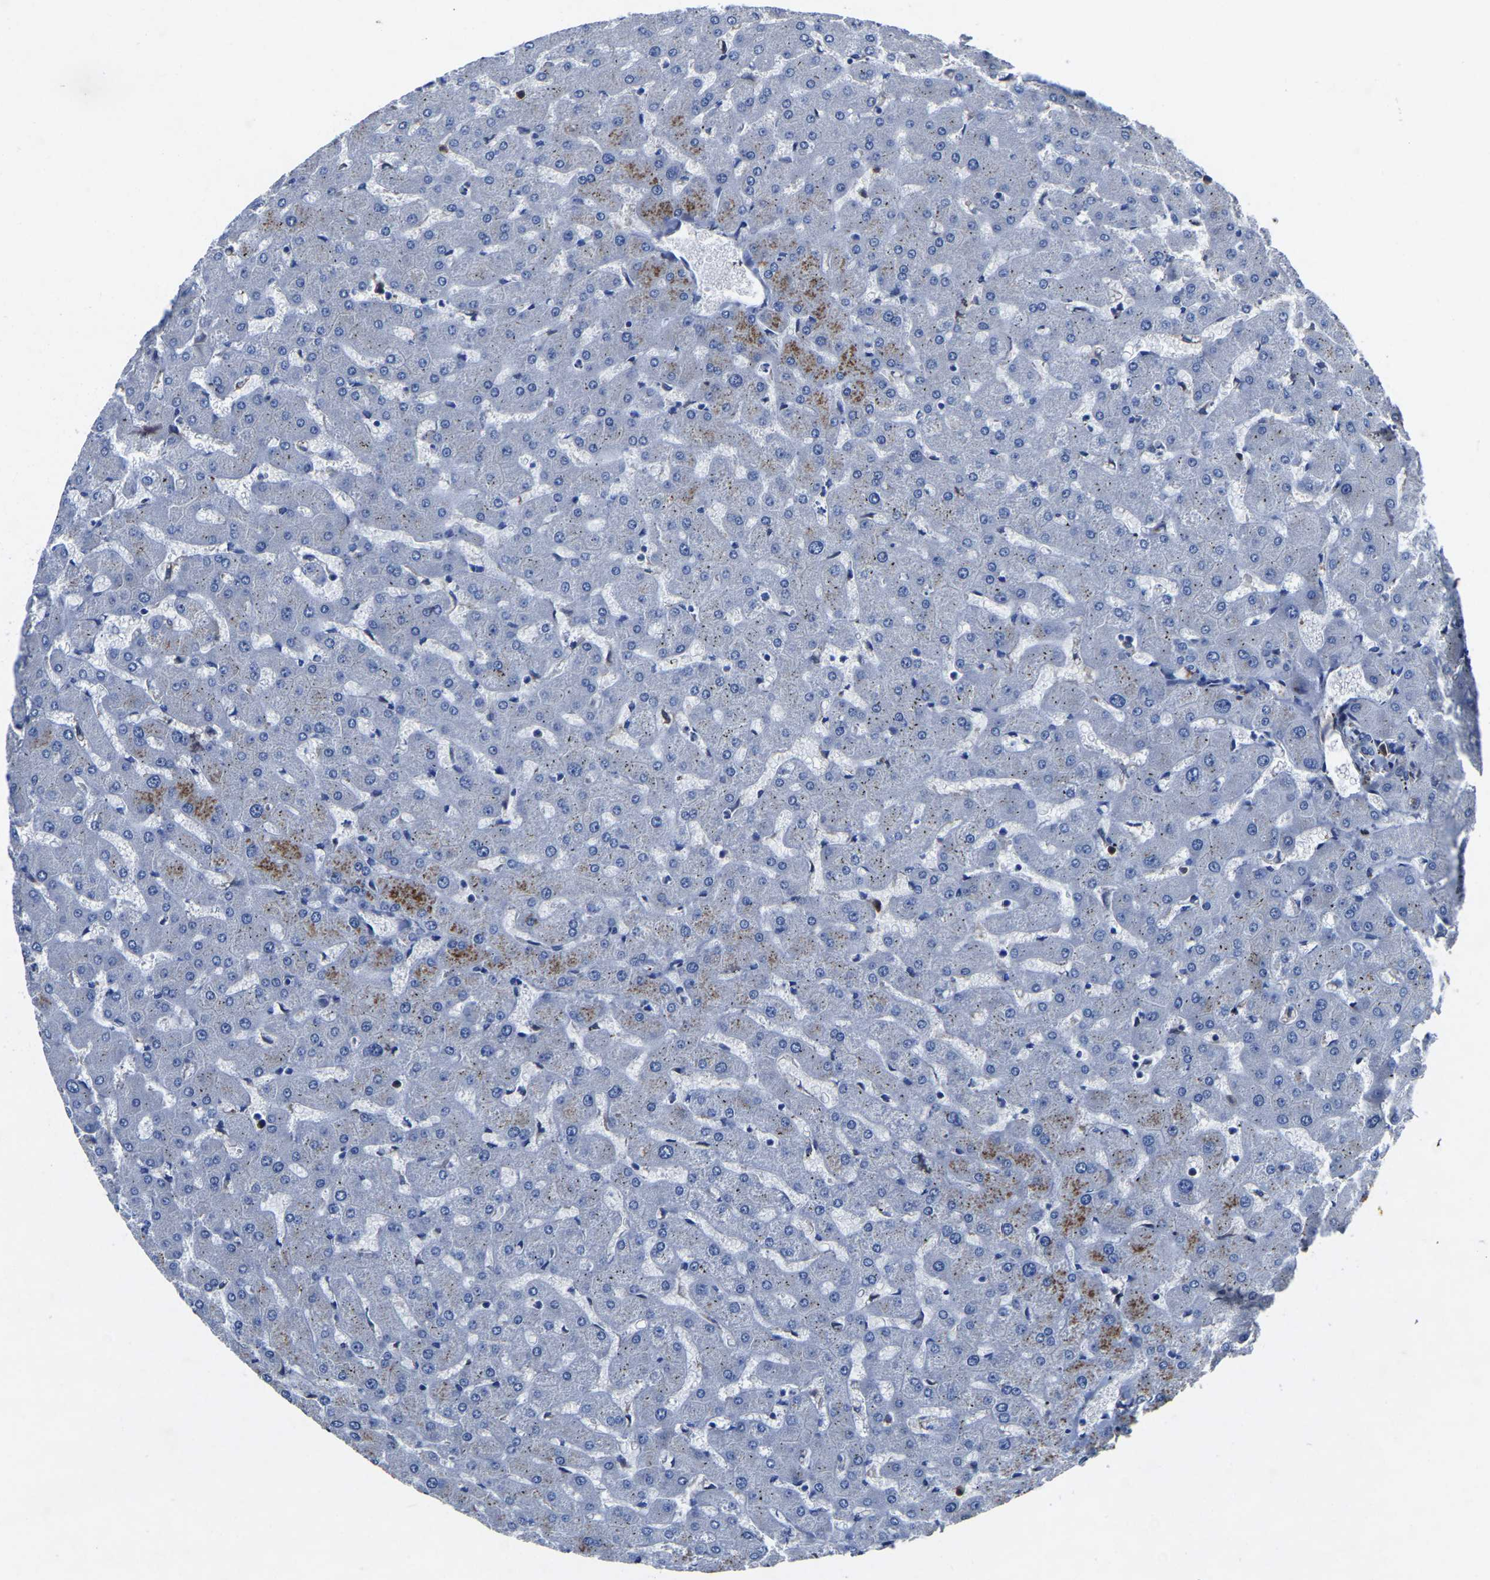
{"staining": {"intensity": "negative", "quantity": "none", "location": "none"}, "tissue": "liver", "cell_type": "Cholangiocytes", "image_type": "normal", "snomed": [{"axis": "morphology", "description": "Normal tissue, NOS"}, {"axis": "topography", "description": "Liver"}], "caption": "The image shows no staining of cholangiocytes in normal liver.", "gene": "ATG2B", "patient": {"sex": "female", "age": 63}}